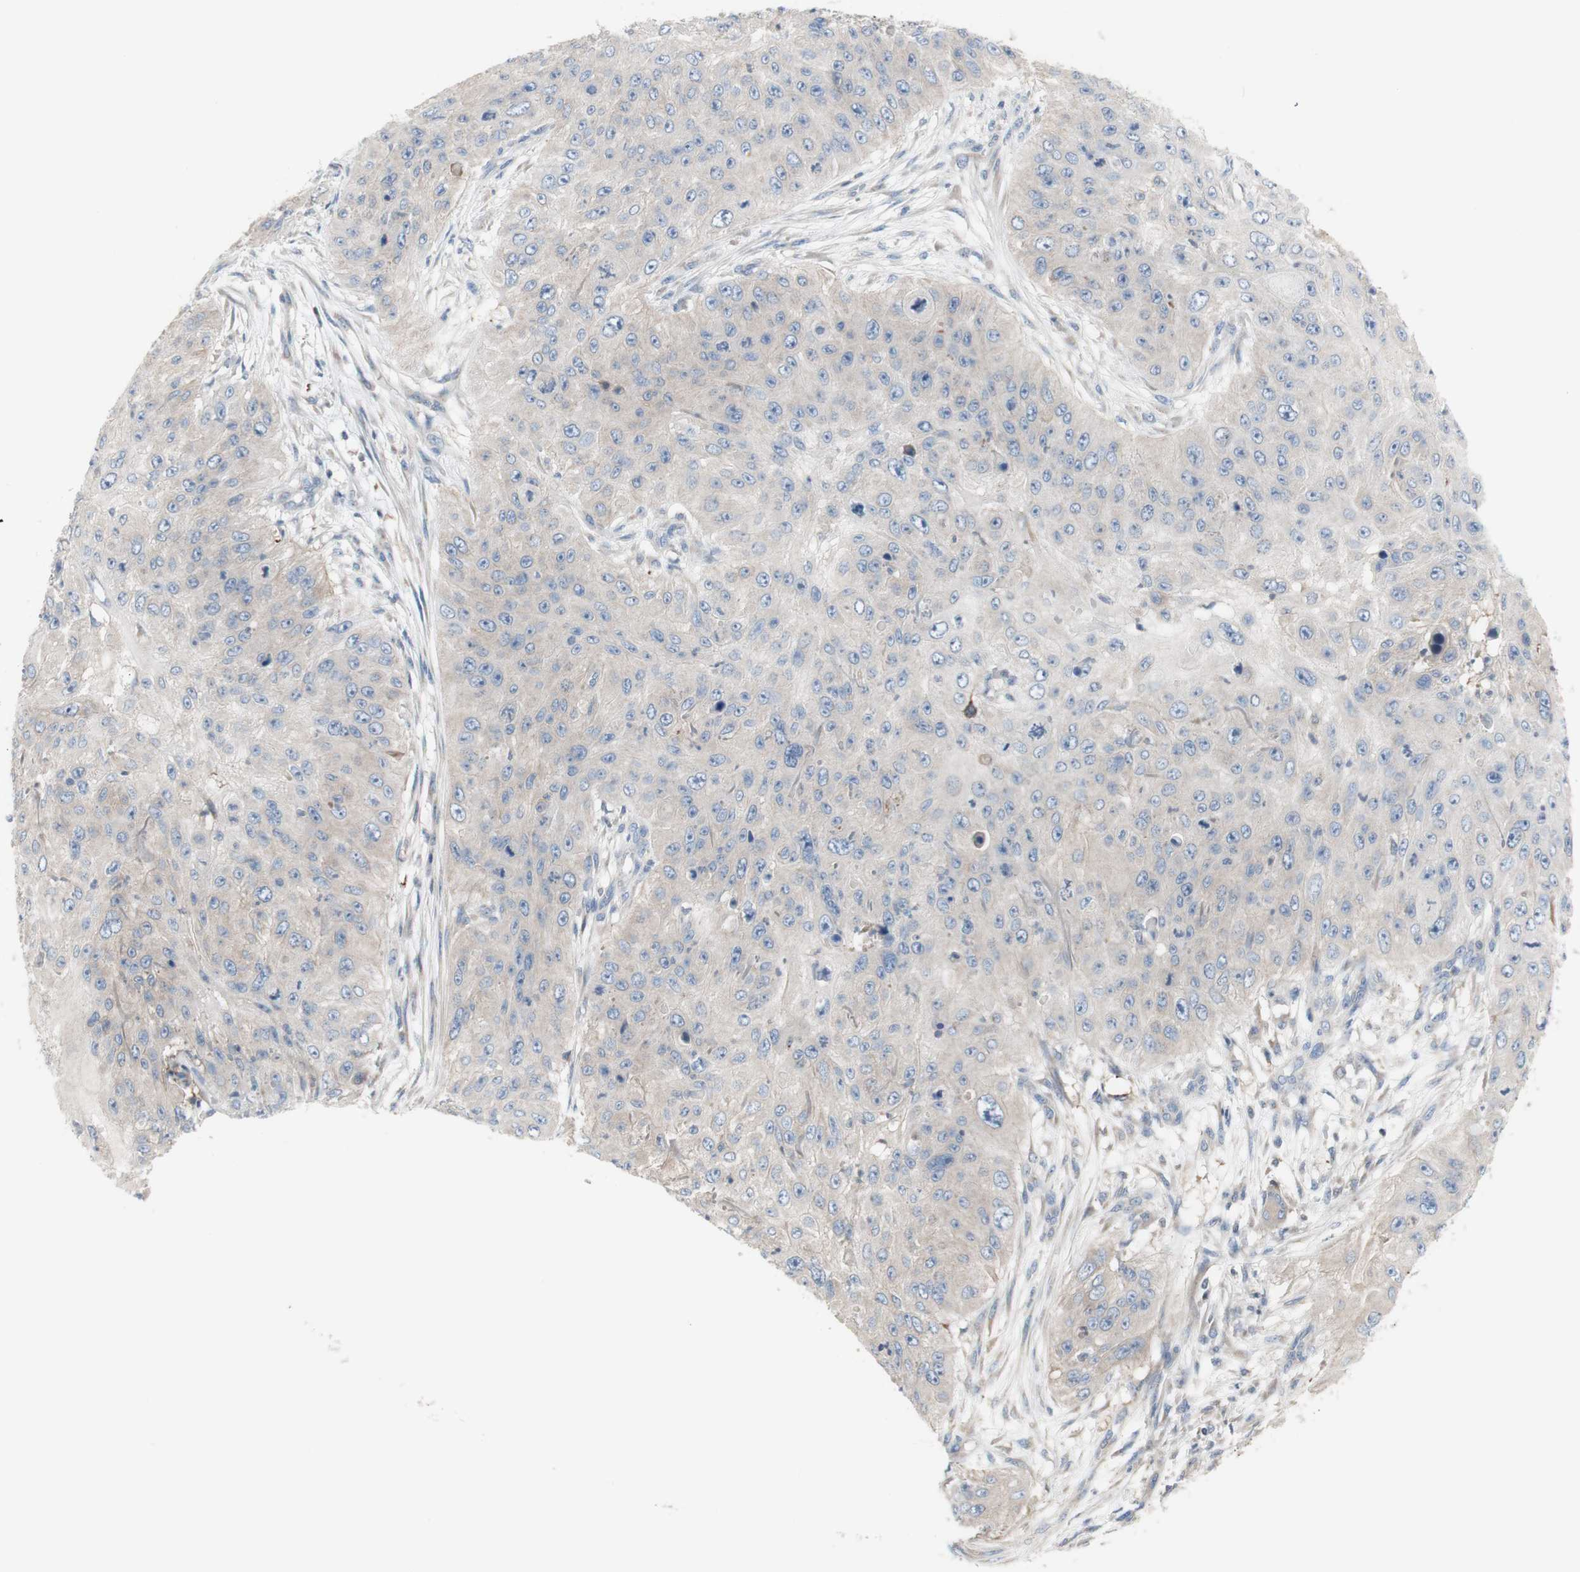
{"staining": {"intensity": "negative", "quantity": "none", "location": "none"}, "tissue": "skin cancer", "cell_type": "Tumor cells", "image_type": "cancer", "snomed": [{"axis": "morphology", "description": "Squamous cell carcinoma, NOS"}, {"axis": "topography", "description": "Skin"}], "caption": "A histopathology image of skin cancer (squamous cell carcinoma) stained for a protein reveals no brown staining in tumor cells.", "gene": "C3orf52", "patient": {"sex": "female", "age": 80}}